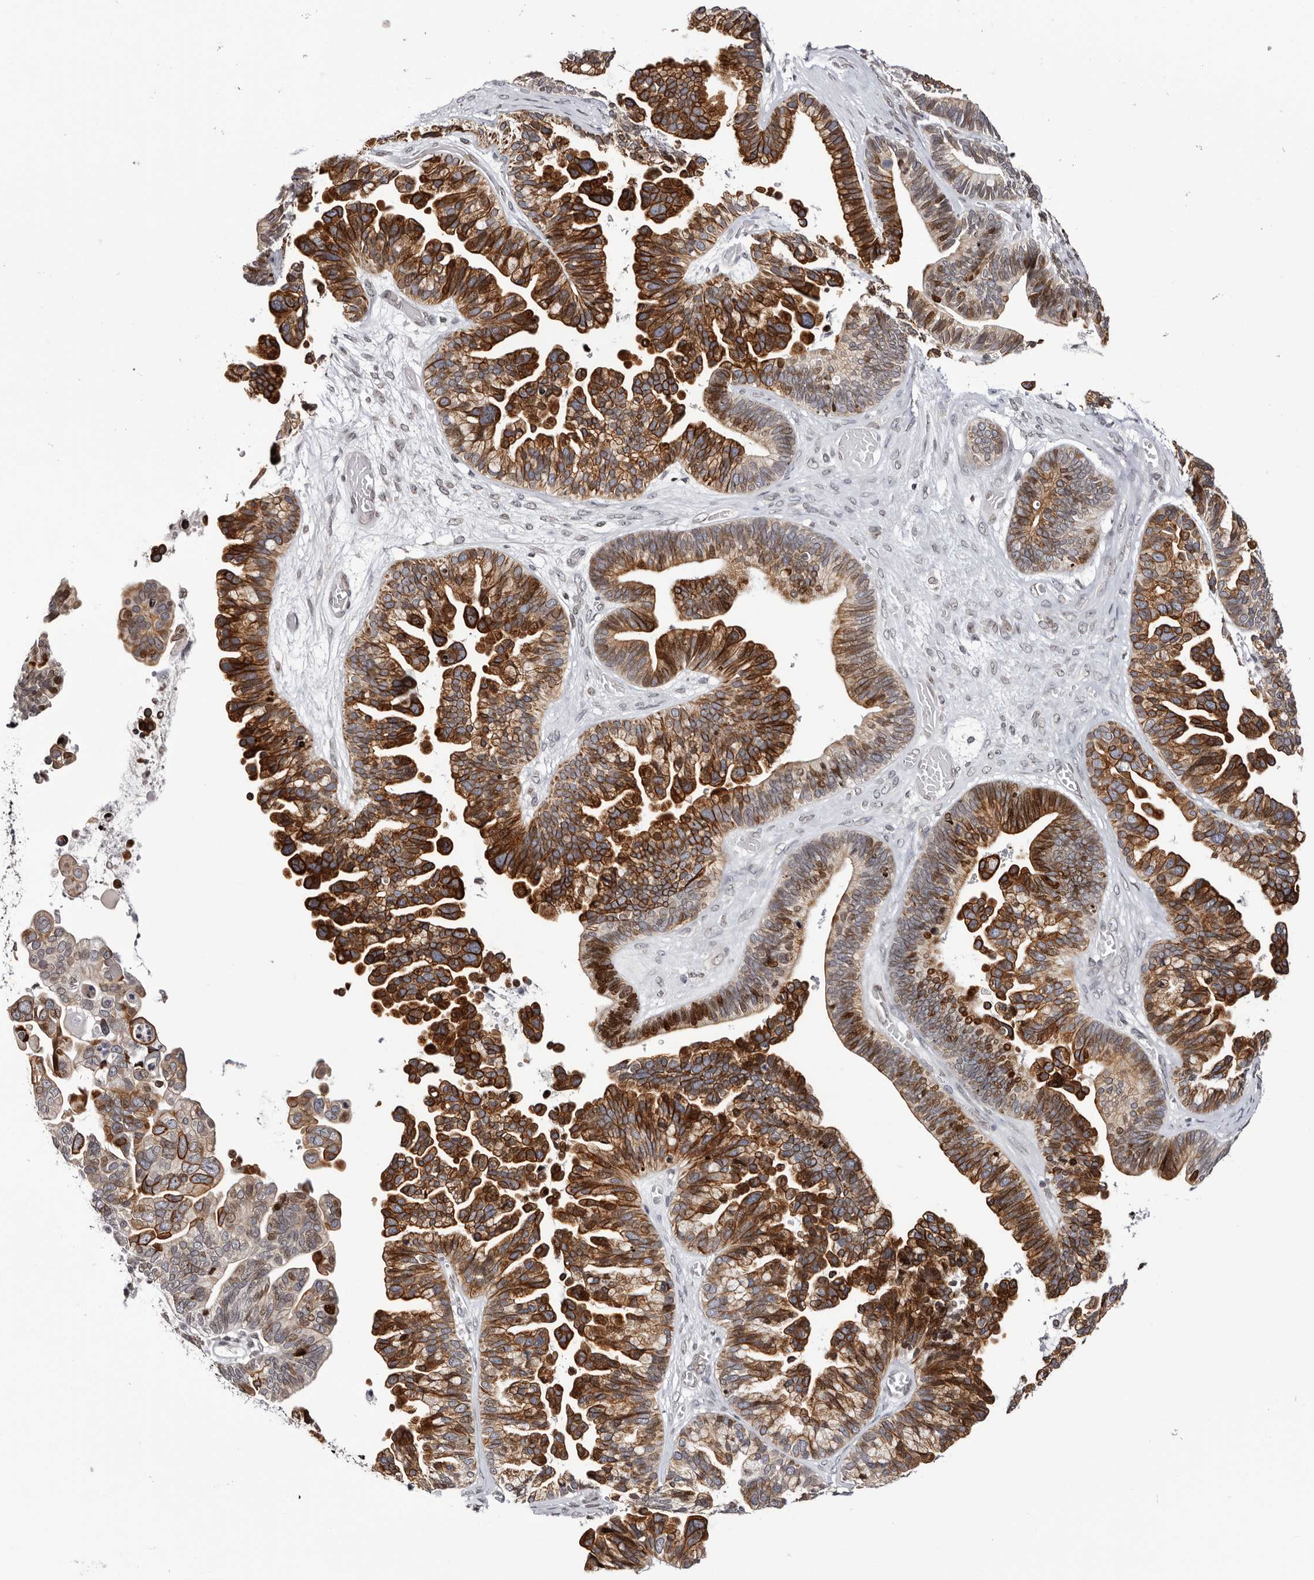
{"staining": {"intensity": "moderate", "quantity": ">75%", "location": "cytoplasmic/membranous,nuclear"}, "tissue": "ovarian cancer", "cell_type": "Tumor cells", "image_type": "cancer", "snomed": [{"axis": "morphology", "description": "Cystadenocarcinoma, serous, NOS"}, {"axis": "topography", "description": "Ovary"}], "caption": "This is a photomicrograph of immunohistochemistry (IHC) staining of ovarian cancer (serous cystadenocarcinoma), which shows moderate staining in the cytoplasmic/membranous and nuclear of tumor cells.", "gene": "NUP153", "patient": {"sex": "female", "age": 56}}